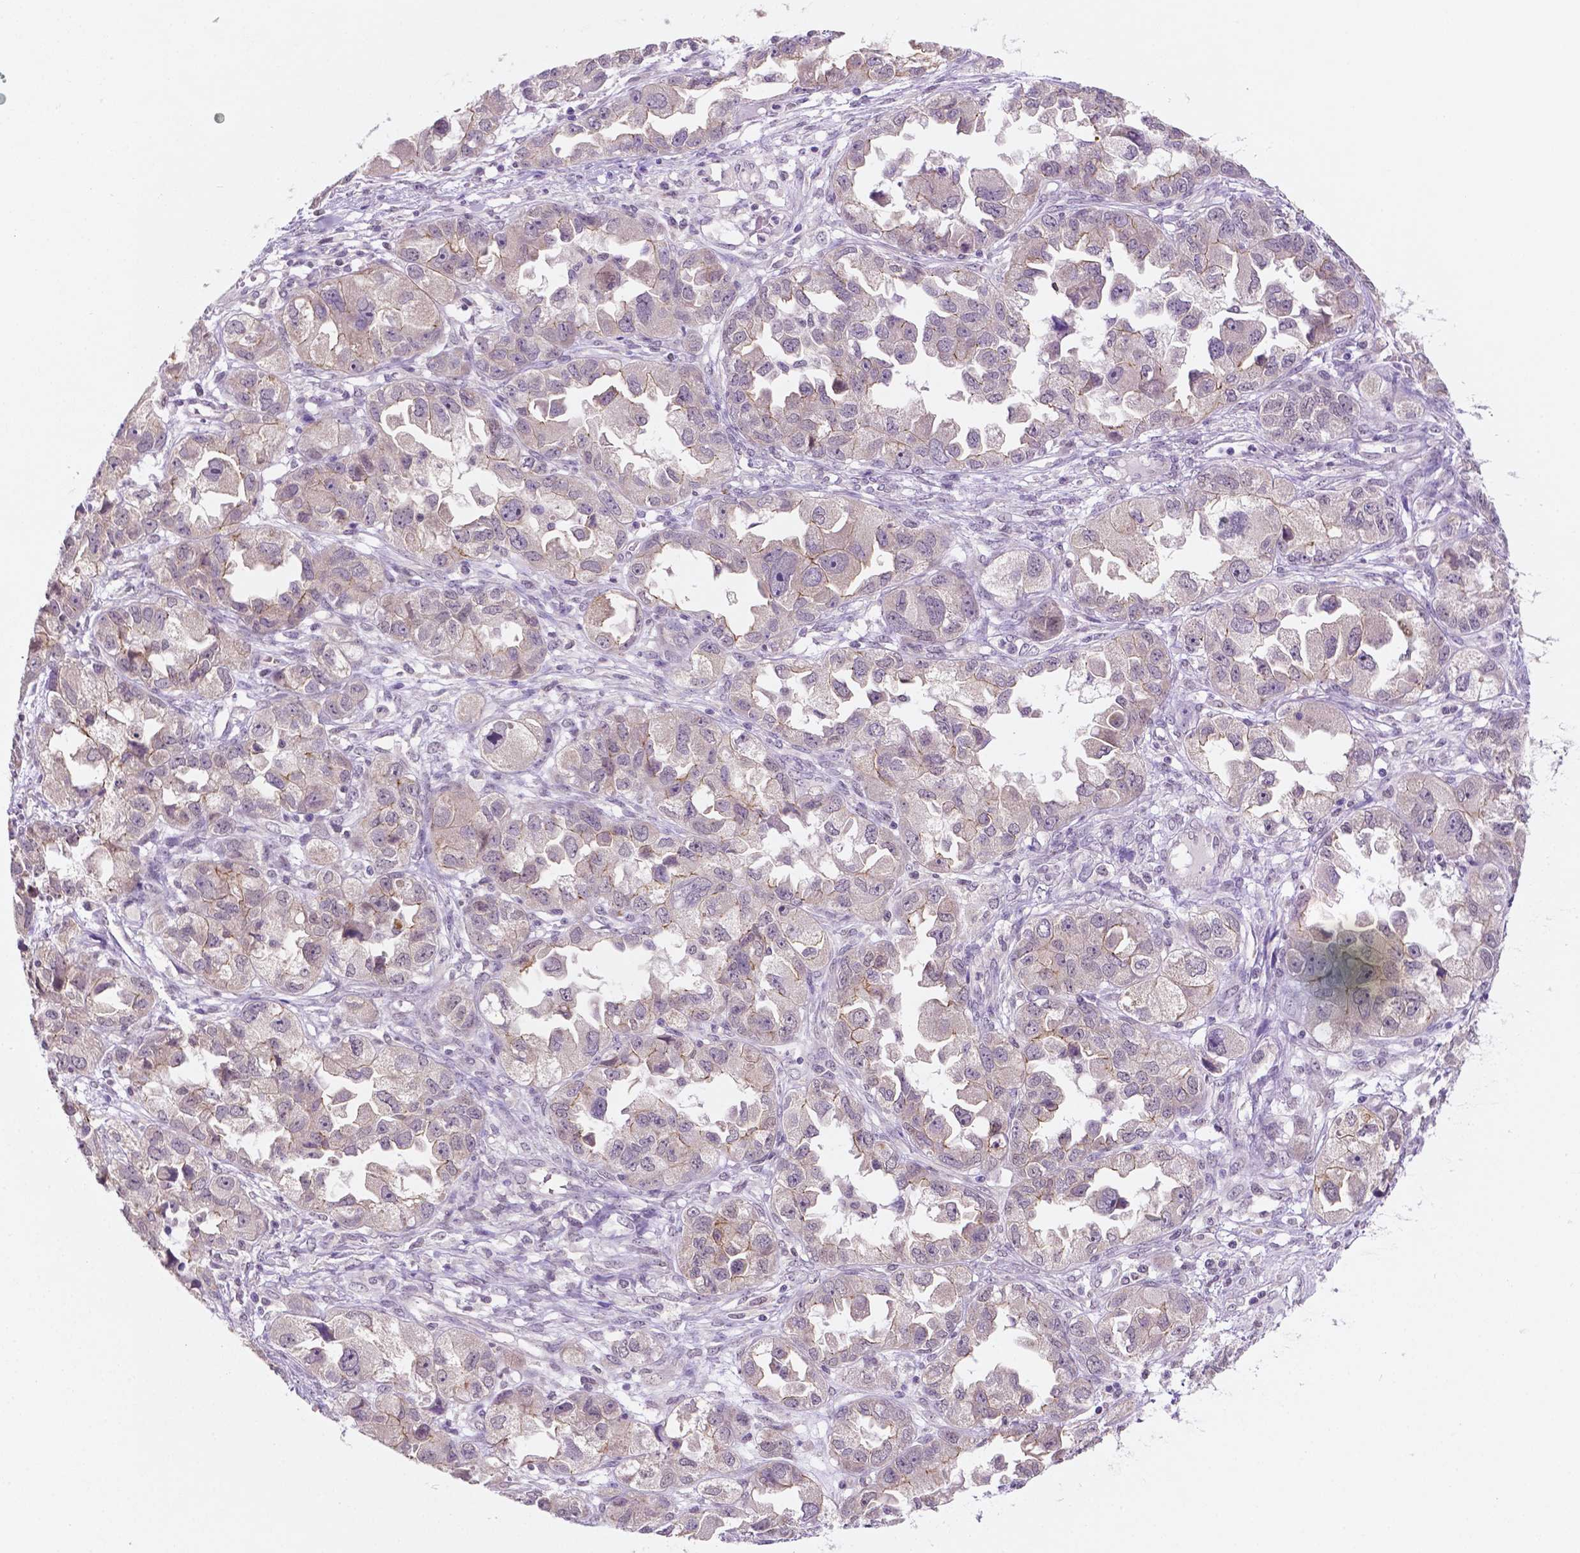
{"staining": {"intensity": "weak", "quantity": "<25%", "location": "cytoplasmic/membranous"}, "tissue": "ovarian cancer", "cell_type": "Tumor cells", "image_type": "cancer", "snomed": [{"axis": "morphology", "description": "Cystadenocarcinoma, serous, NOS"}, {"axis": "topography", "description": "Ovary"}], "caption": "This histopathology image is of ovarian serous cystadenocarcinoma stained with IHC to label a protein in brown with the nuclei are counter-stained blue. There is no positivity in tumor cells.", "gene": "SHLD3", "patient": {"sex": "female", "age": 84}}